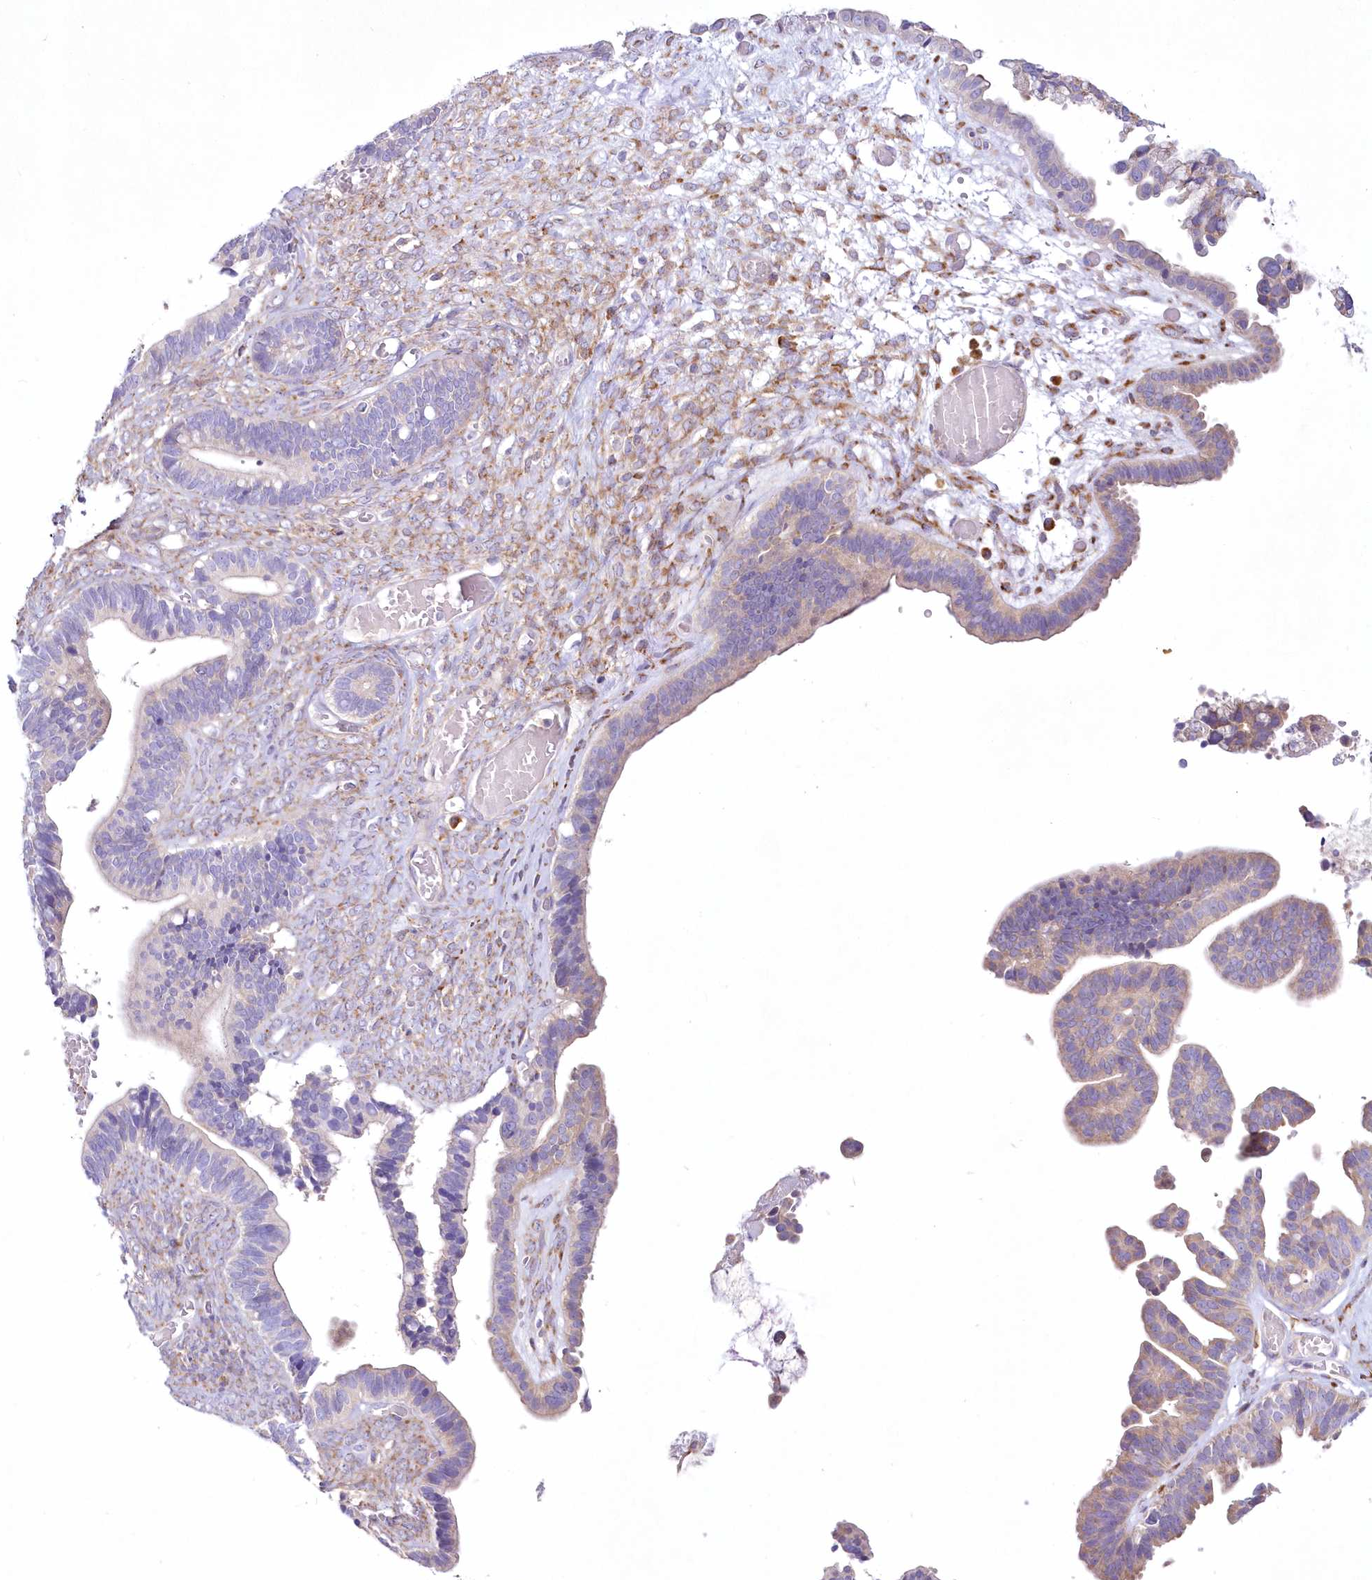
{"staining": {"intensity": "weak", "quantity": "25%-75%", "location": "cytoplasmic/membranous"}, "tissue": "ovarian cancer", "cell_type": "Tumor cells", "image_type": "cancer", "snomed": [{"axis": "morphology", "description": "Cystadenocarcinoma, serous, NOS"}, {"axis": "topography", "description": "Ovary"}], "caption": "Ovarian serous cystadenocarcinoma stained with immunohistochemistry (IHC) demonstrates weak cytoplasmic/membranous expression in approximately 25%-75% of tumor cells. (DAB (3,3'-diaminobenzidine) IHC, brown staining for protein, blue staining for nuclei).", "gene": "ARFGEF3", "patient": {"sex": "female", "age": 56}}